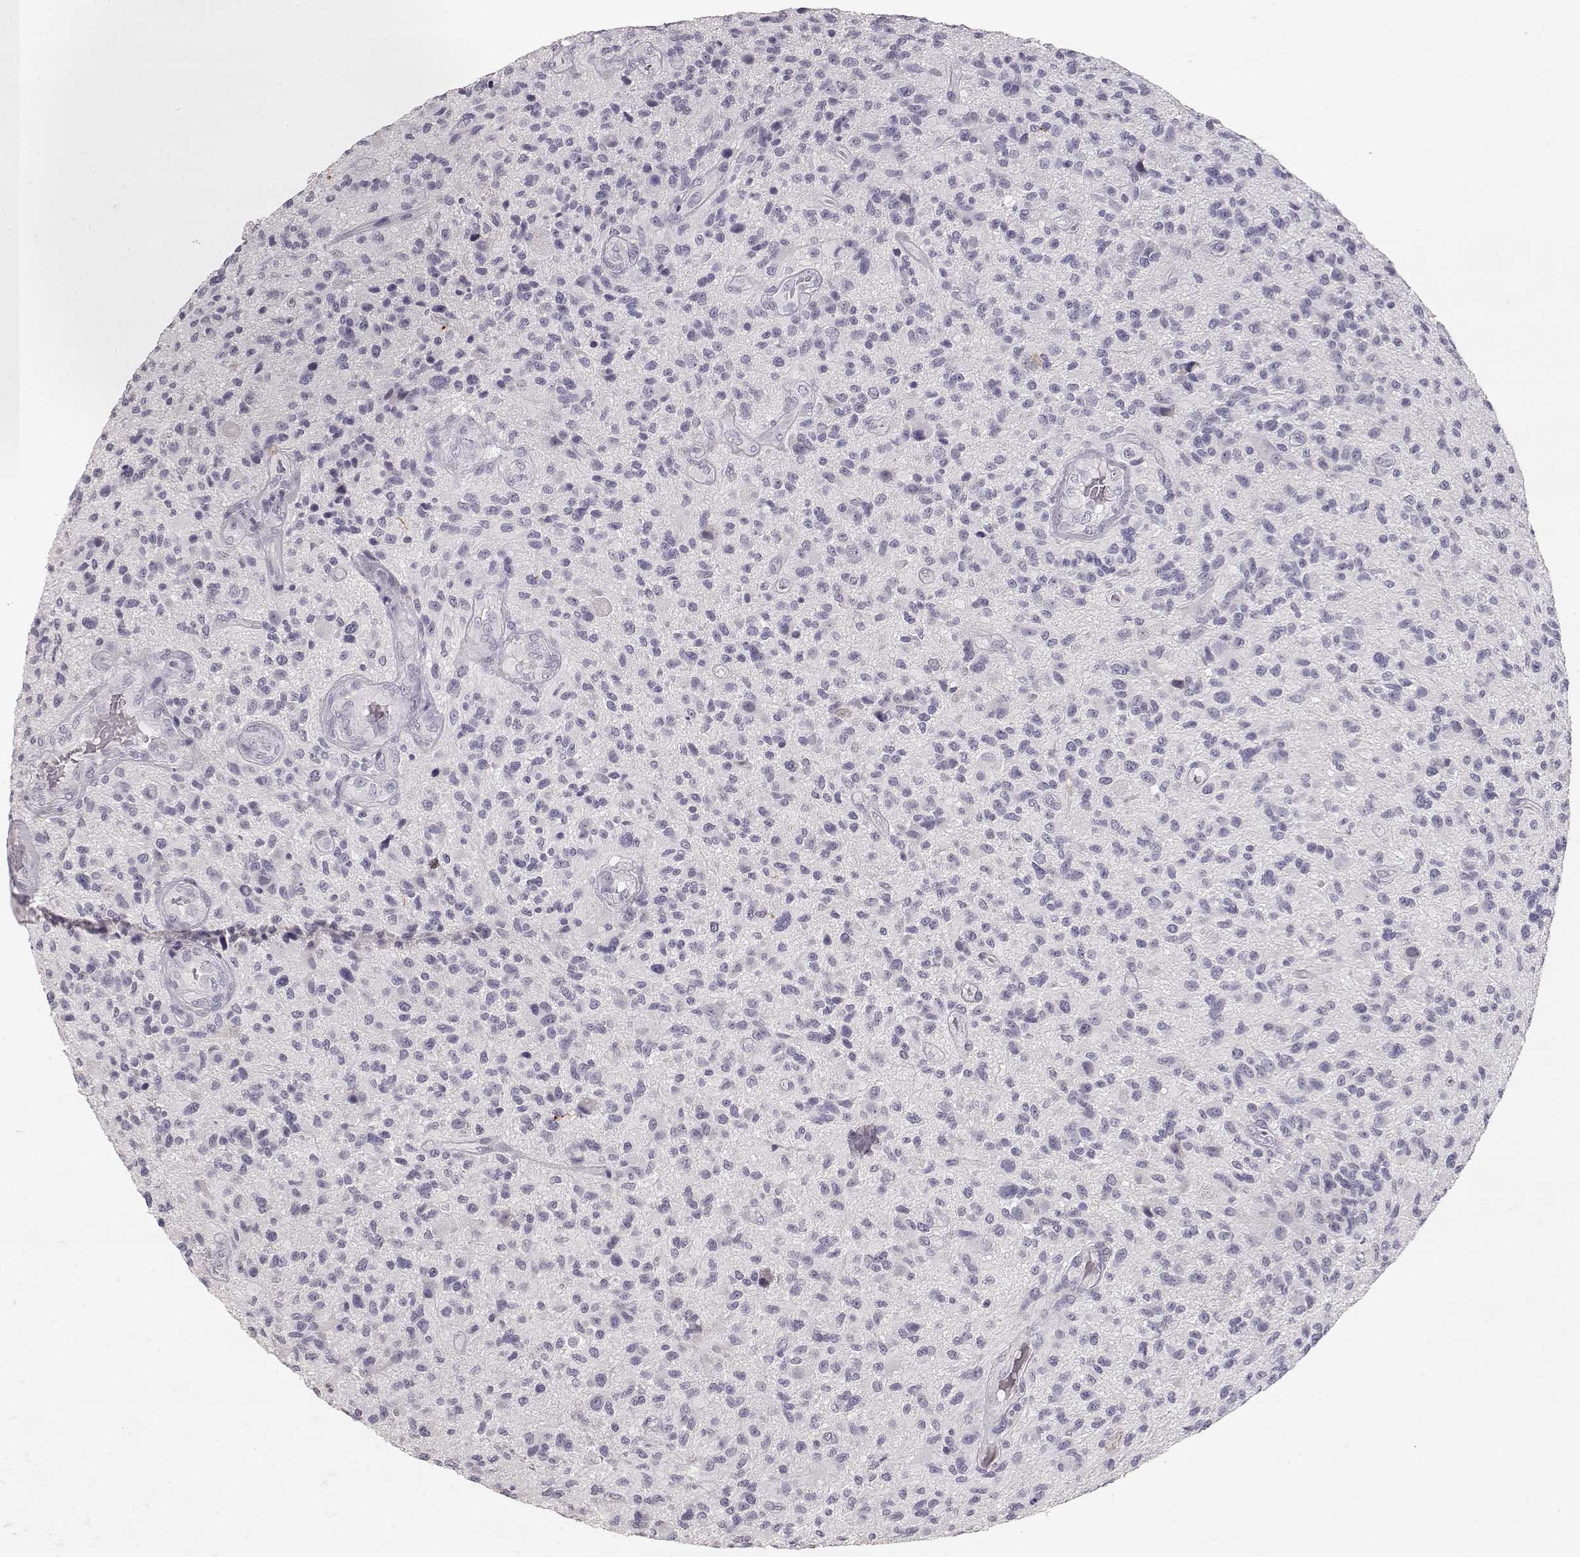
{"staining": {"intensity": "negative", "quantity": "none", "location": "none"}, "tissue": "glioma", "cell_type": "Tumor cells", "image_type": "cancer", "snomed": [{"axis": "morphology", "description": "Glioma, malignant, High grade"}, {"axis": "topography", "description": "Brain"}], "caption": "This is a micrograph of immunohistochemistry staining of malignant glioma (high-grade), which shows no staining in tumor cells. The staining is performed using DAB brown chromogen with nuclei counter-stained in using hematoxylin.", "gene": "TPH2", "patient": {"sex": "male", "age": 47}}